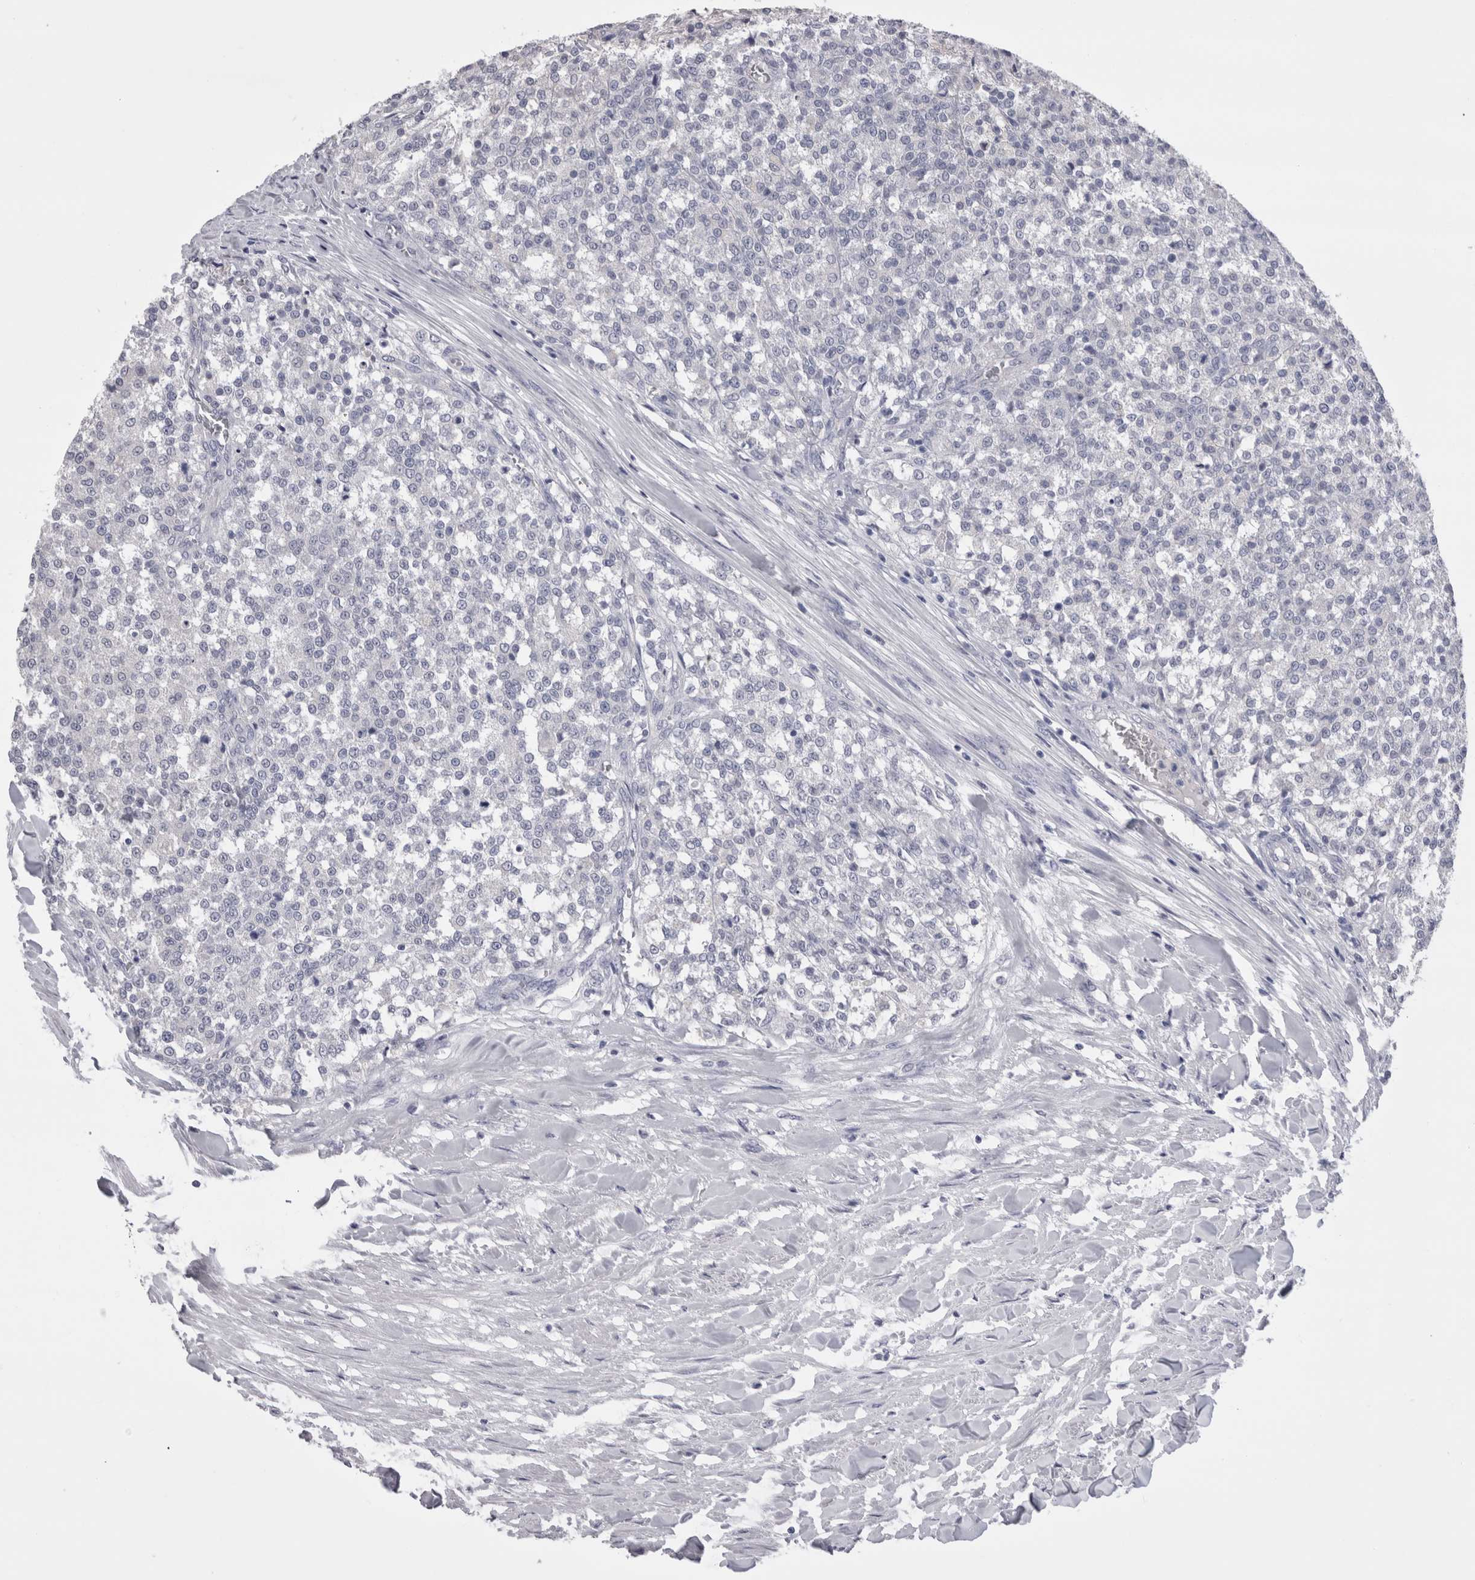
{"staining": {"intensity": "negative", "quantity": "none", "location": "none"}, "tissue": "testis cancer", "cell_type": "Tumor cells", "image_type": "cancer", "snomed": [{"axis": "morphology", "description": "Seminoma, NOS"}, {"axis": "topography", "description": "Testis"}], "caption": "Protein analysis of testis cancer shows no significant staining in tumor cells. (DAB immunohistochemistry (IHC) with hematoxylin counter stain).", "gene": "CDHR5", "patient": {"sex": "male", "age": 59}}